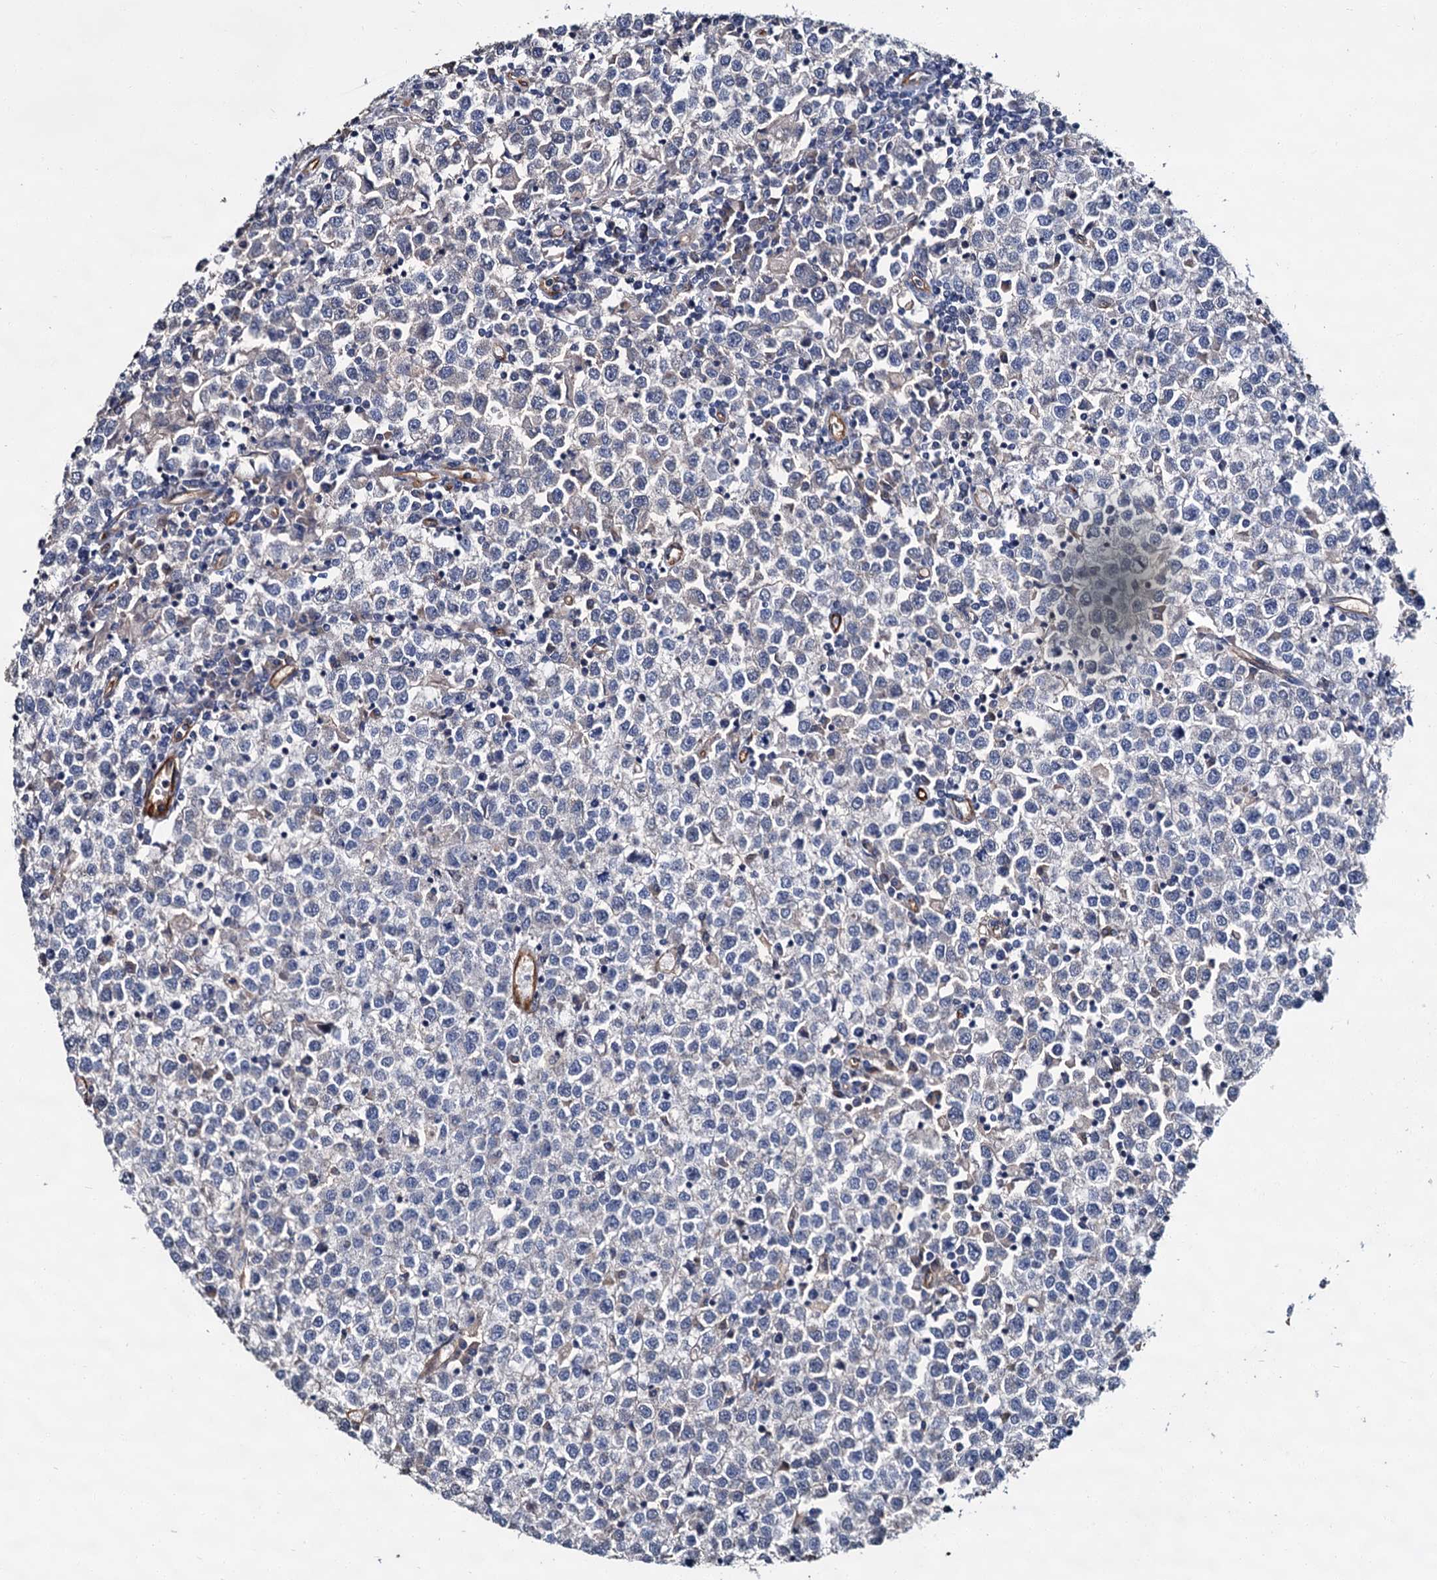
{"staining": {"intensity": "negative", "quantity": "none", "location": "none"}, "tissue": "testis cancer", "cell_type": "Tumor cells", "image_type": "cancer", "snomed": [{"axis": "morphology", "description": "Seminoma, NOS"}, {"axis": "topography", "description": "Testis"}], "caption": "The image demonstrates no significant positivity in tumor cells of testis cancer.", "gene": "CACNA1C", "patient": {"sex": "male", "age": 65}}